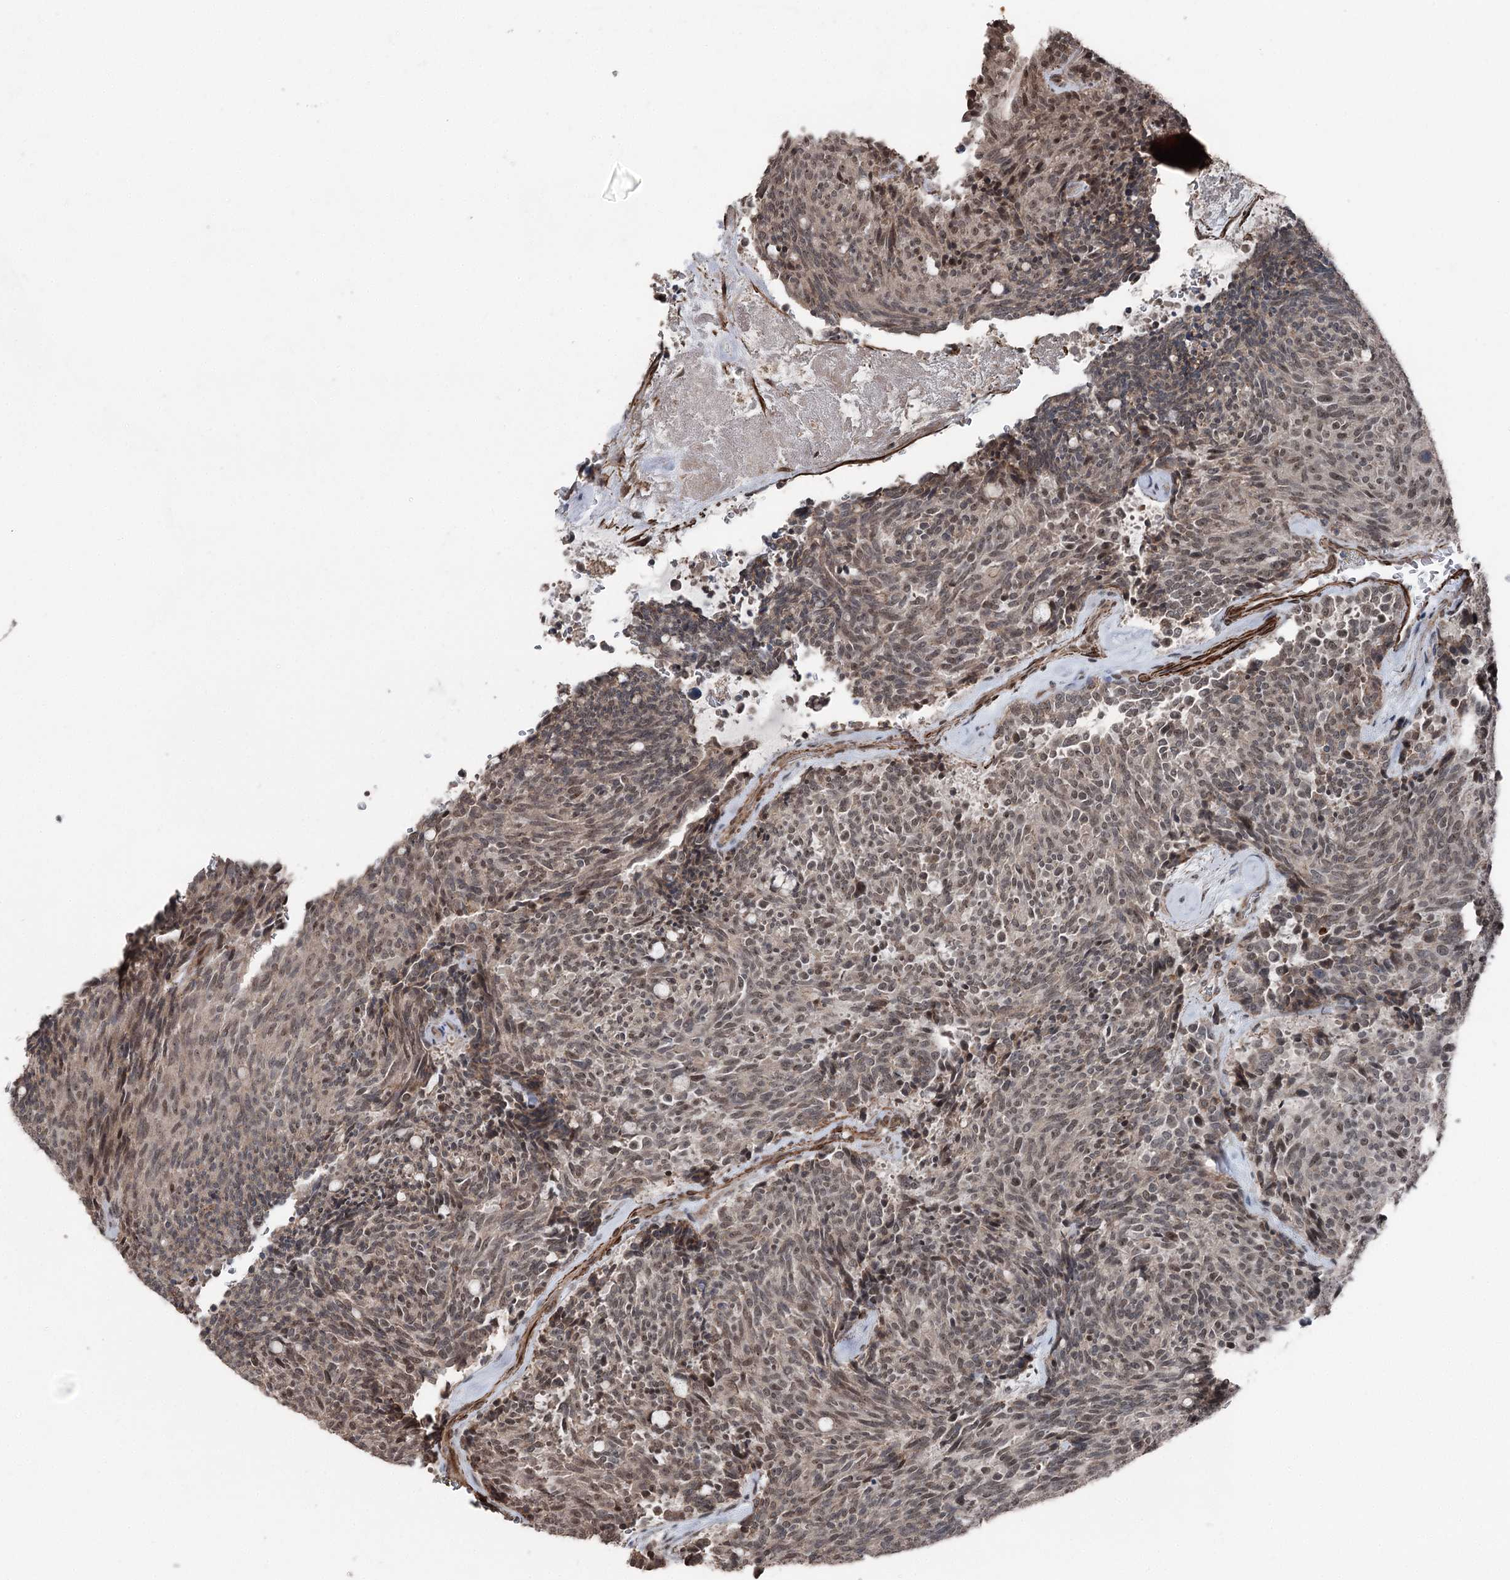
{"staining": {"intensity": "weak", "quantity": ">75%", "location": "nuclear"}, "tissue": "carcinoid", "cell_type": "Tumor cells", "image_type": "cancer", "snomed": [{"axis": "morphology", "description": "Carcinoid, malignant, NOS"}, {"axis": "topography", "description": "Pancreas"}], "caption": "An IHC histopathology image of tumor tissue is shown. Protein staining in brown shows weak nuclear positivity in carcinoid within tumor cells.", "gene": "CCDC82", "patient": {"sex": "female", "age": 54}}